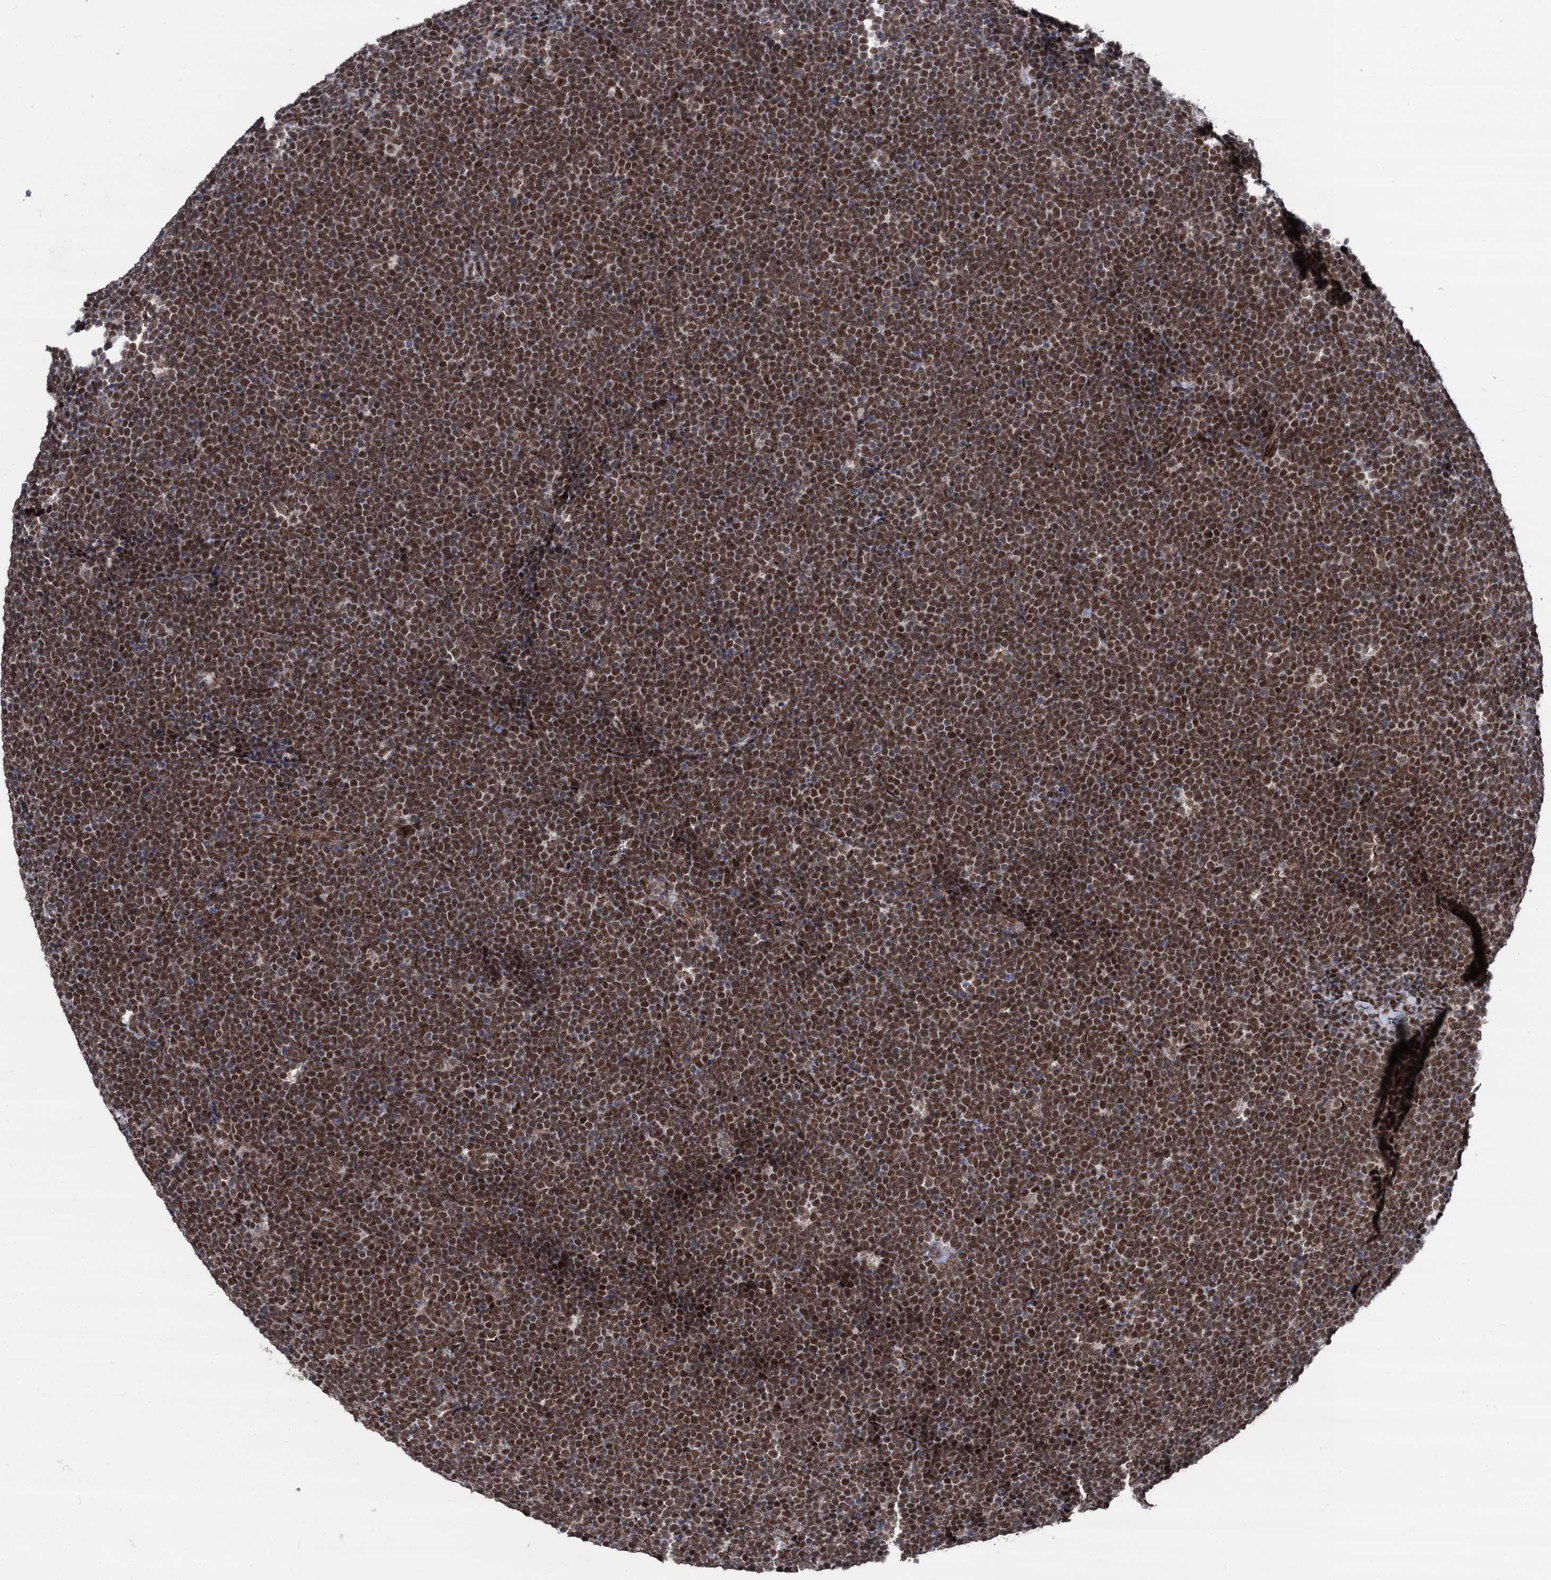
{"staining": {"intensity": "strong", "quantity": ">75%", "location": "nuclear"}, "tissue": "lymphoma", "cell_type": "Tumor cells", "image_type": "cancer", "snomed": [{"axis": "morphology", "description": "Malignant lymphoma, non-Hodgkin's type, High grade"}, {"axis": "topography", "description": "Lymph node"}], "caption": "Human lymphoma stained for a protein (brown) demonstrates strong nuclear positive positivity in about >75% of tumor cells.", "gene": "GALNT11", "patient": {"sex": "male", "age": 13}}